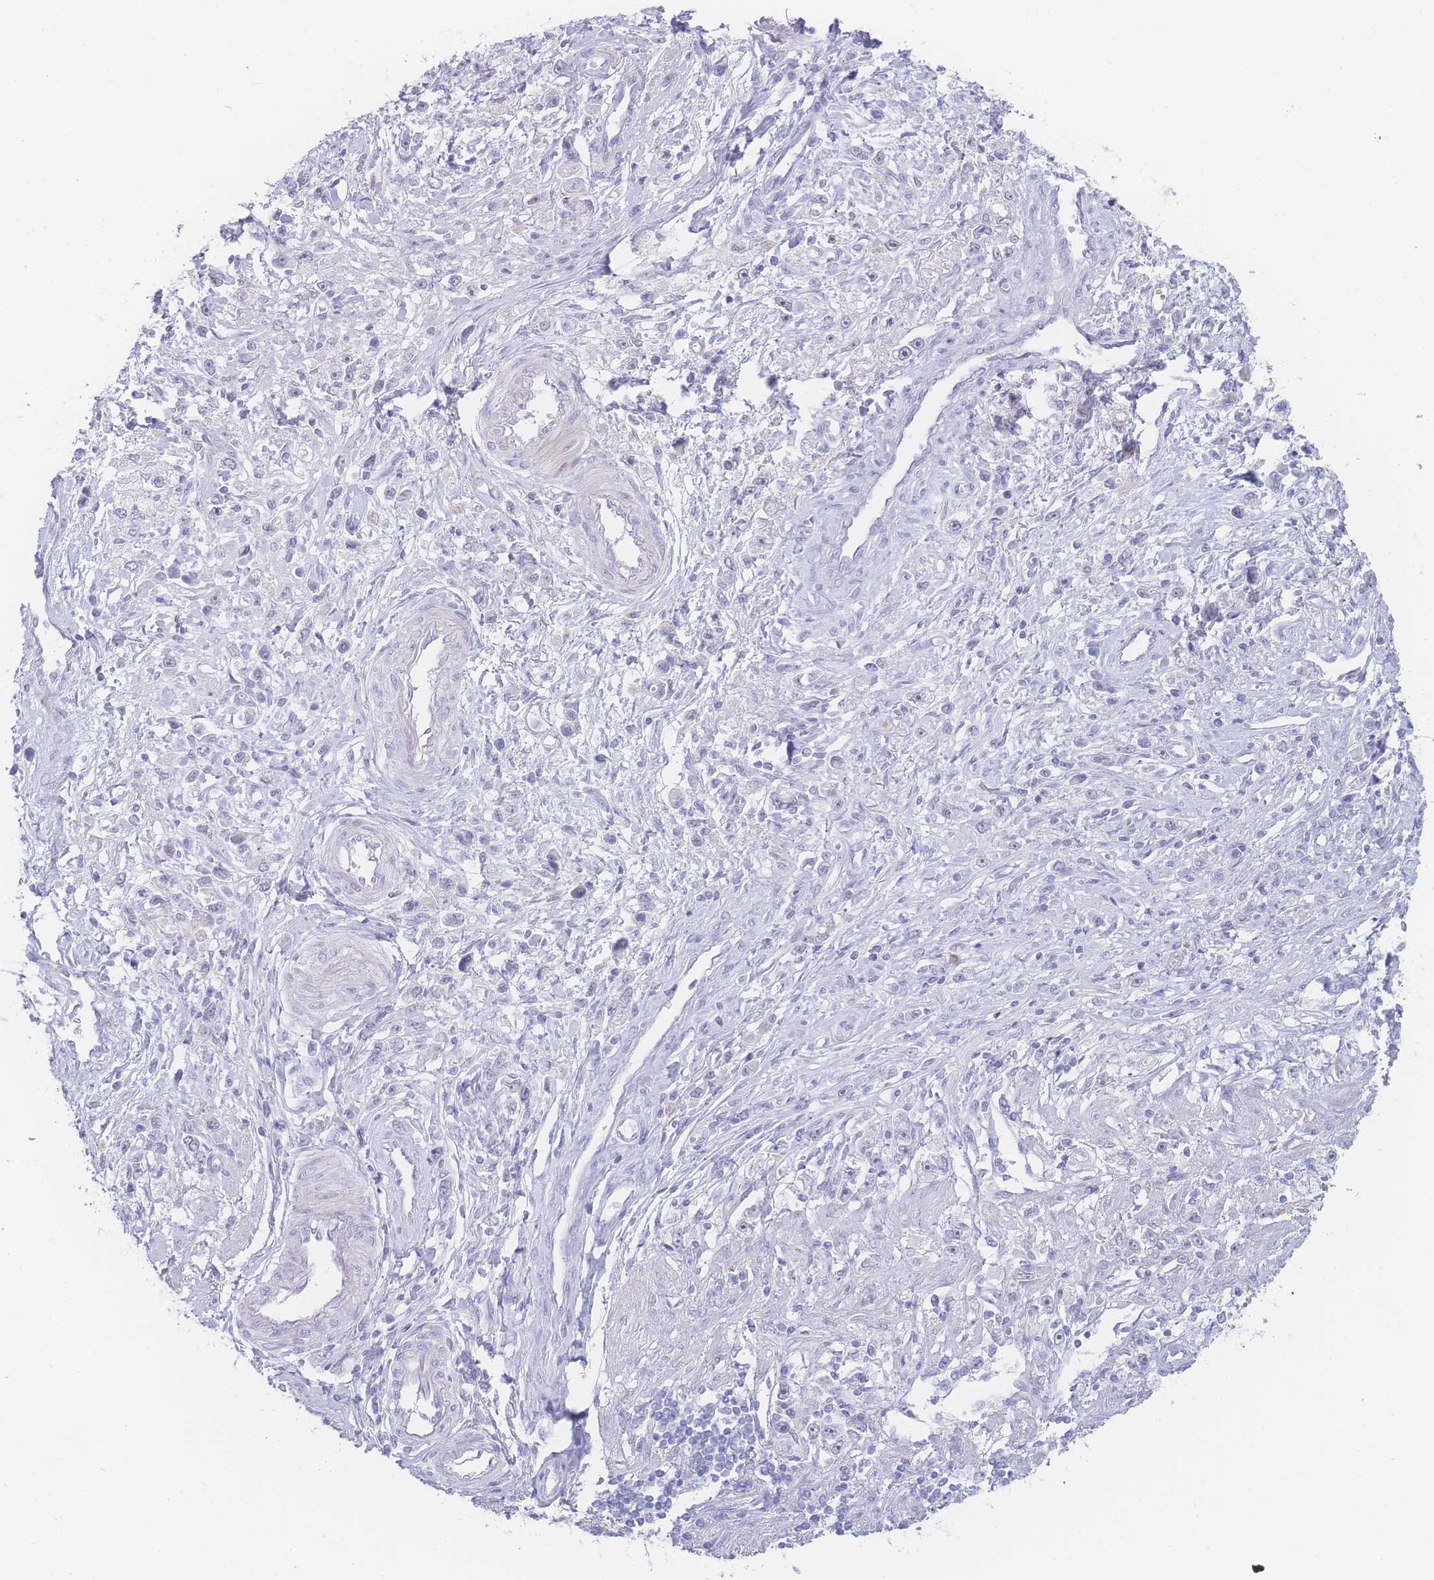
{"staining": {"intensity": "negative", "quantity": "none", "location": "none"}, "tissue": "stomach cancer", "cell_type": "Tumor cells", "image_type": "cancer", "snomed": [{"axis": "morphology", "description": "Adenocarcinoma, NOS"}, {"axis": "topography", "description": "Stomach"}], "caption": "Human stomach adenocarcinoma stained for a protein using IHC demonstrates no positivity in tumor cells.", "gene": "PRSS22", "patient": {"sex": "female", "age": 59}}